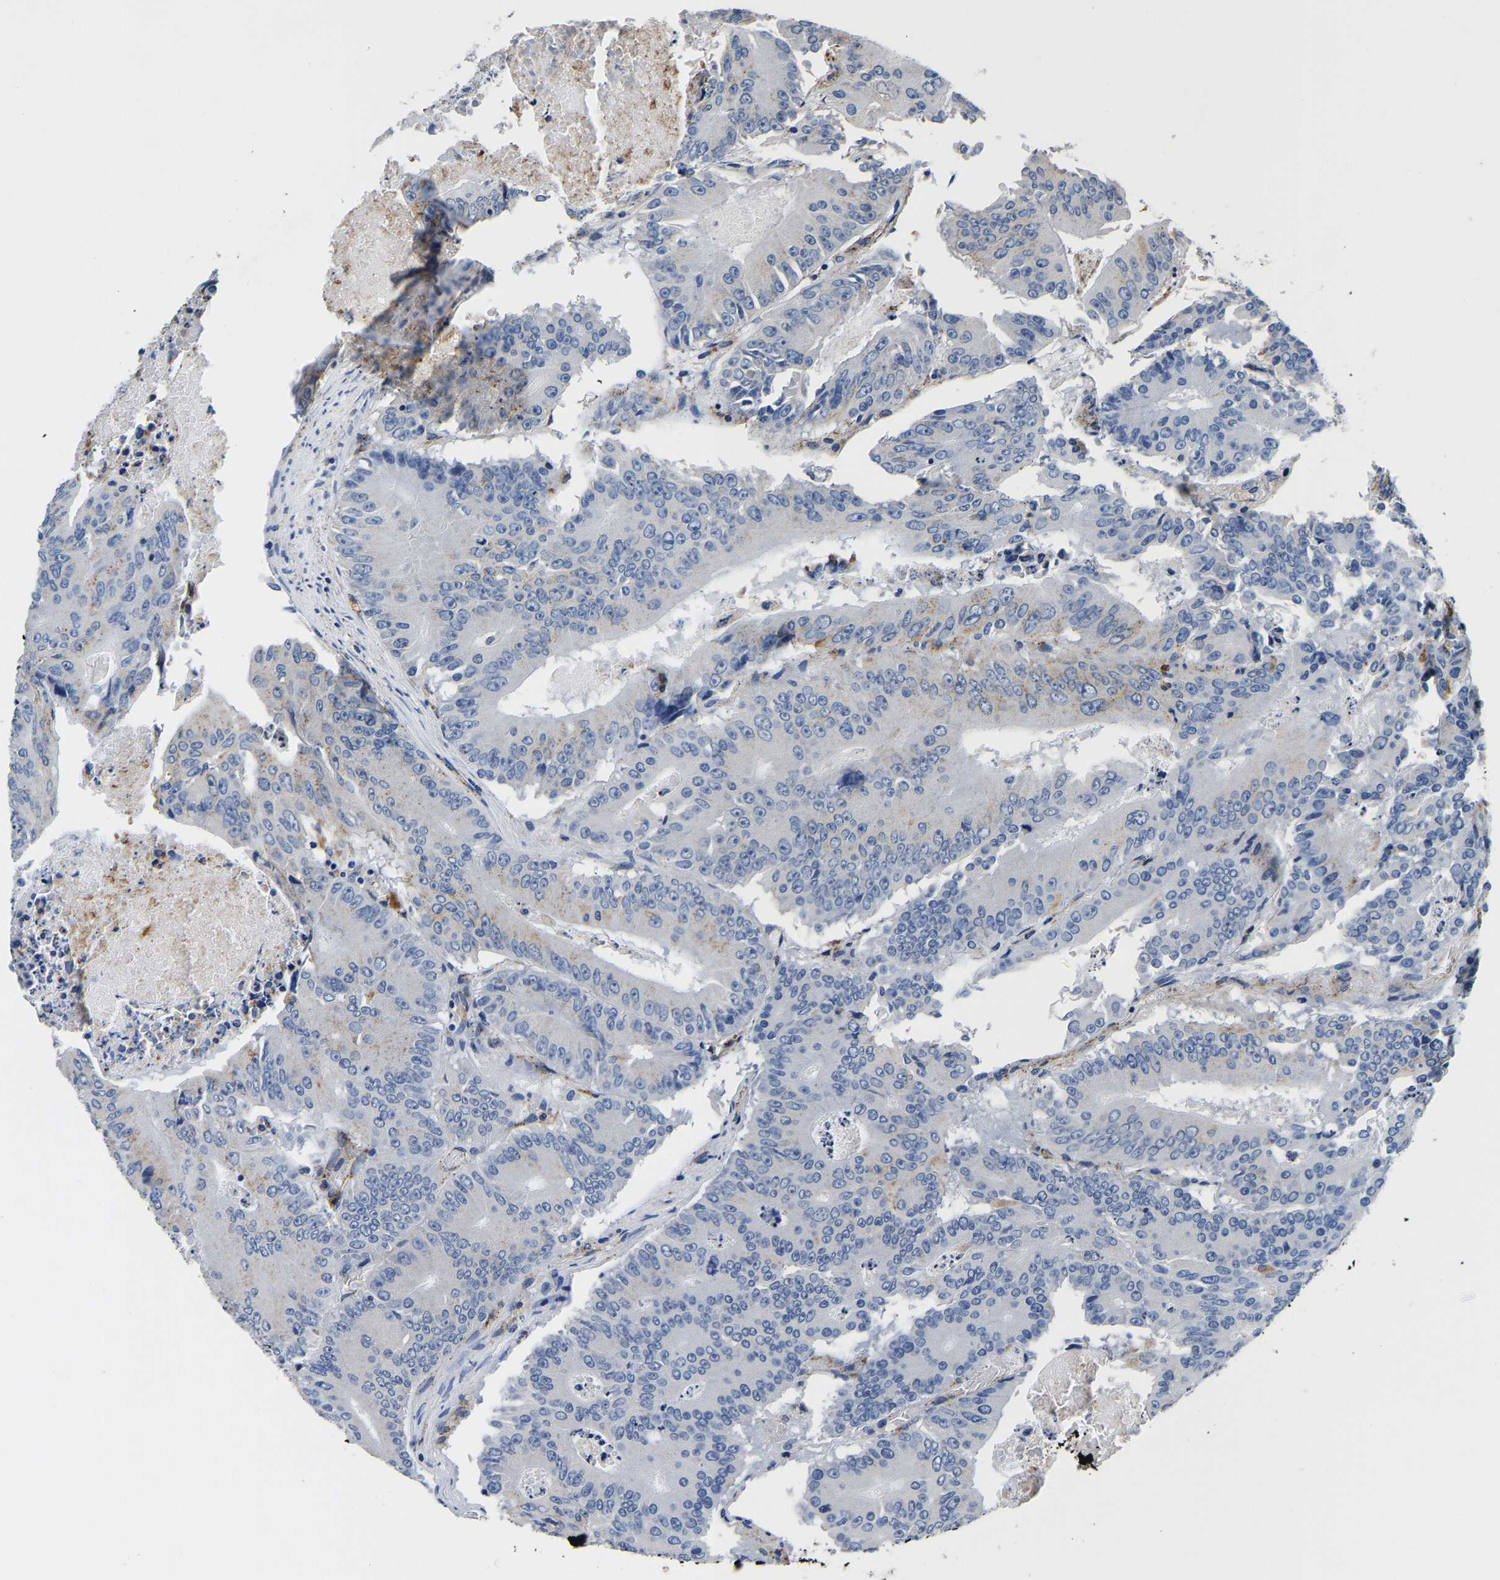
{"staining": {"intensity": "negative", "quantity": "none", "location": "none"}, "tissue": "colorectal cancer", "cell_type": "Tumor cells", "image_type": "cancer", "snomed": [{"axis": "morphology", "description": "Adenocarcinoma, NOS"}, {"axis": "topography", "description": "Colon"}], "caption": "This is an IHC photomicrograph of human colorectal cancer (adenocarcinoma). There is no expression in tumor cells.", "gene": "GRN", "patient": {"sex": "male", "age": 87}}